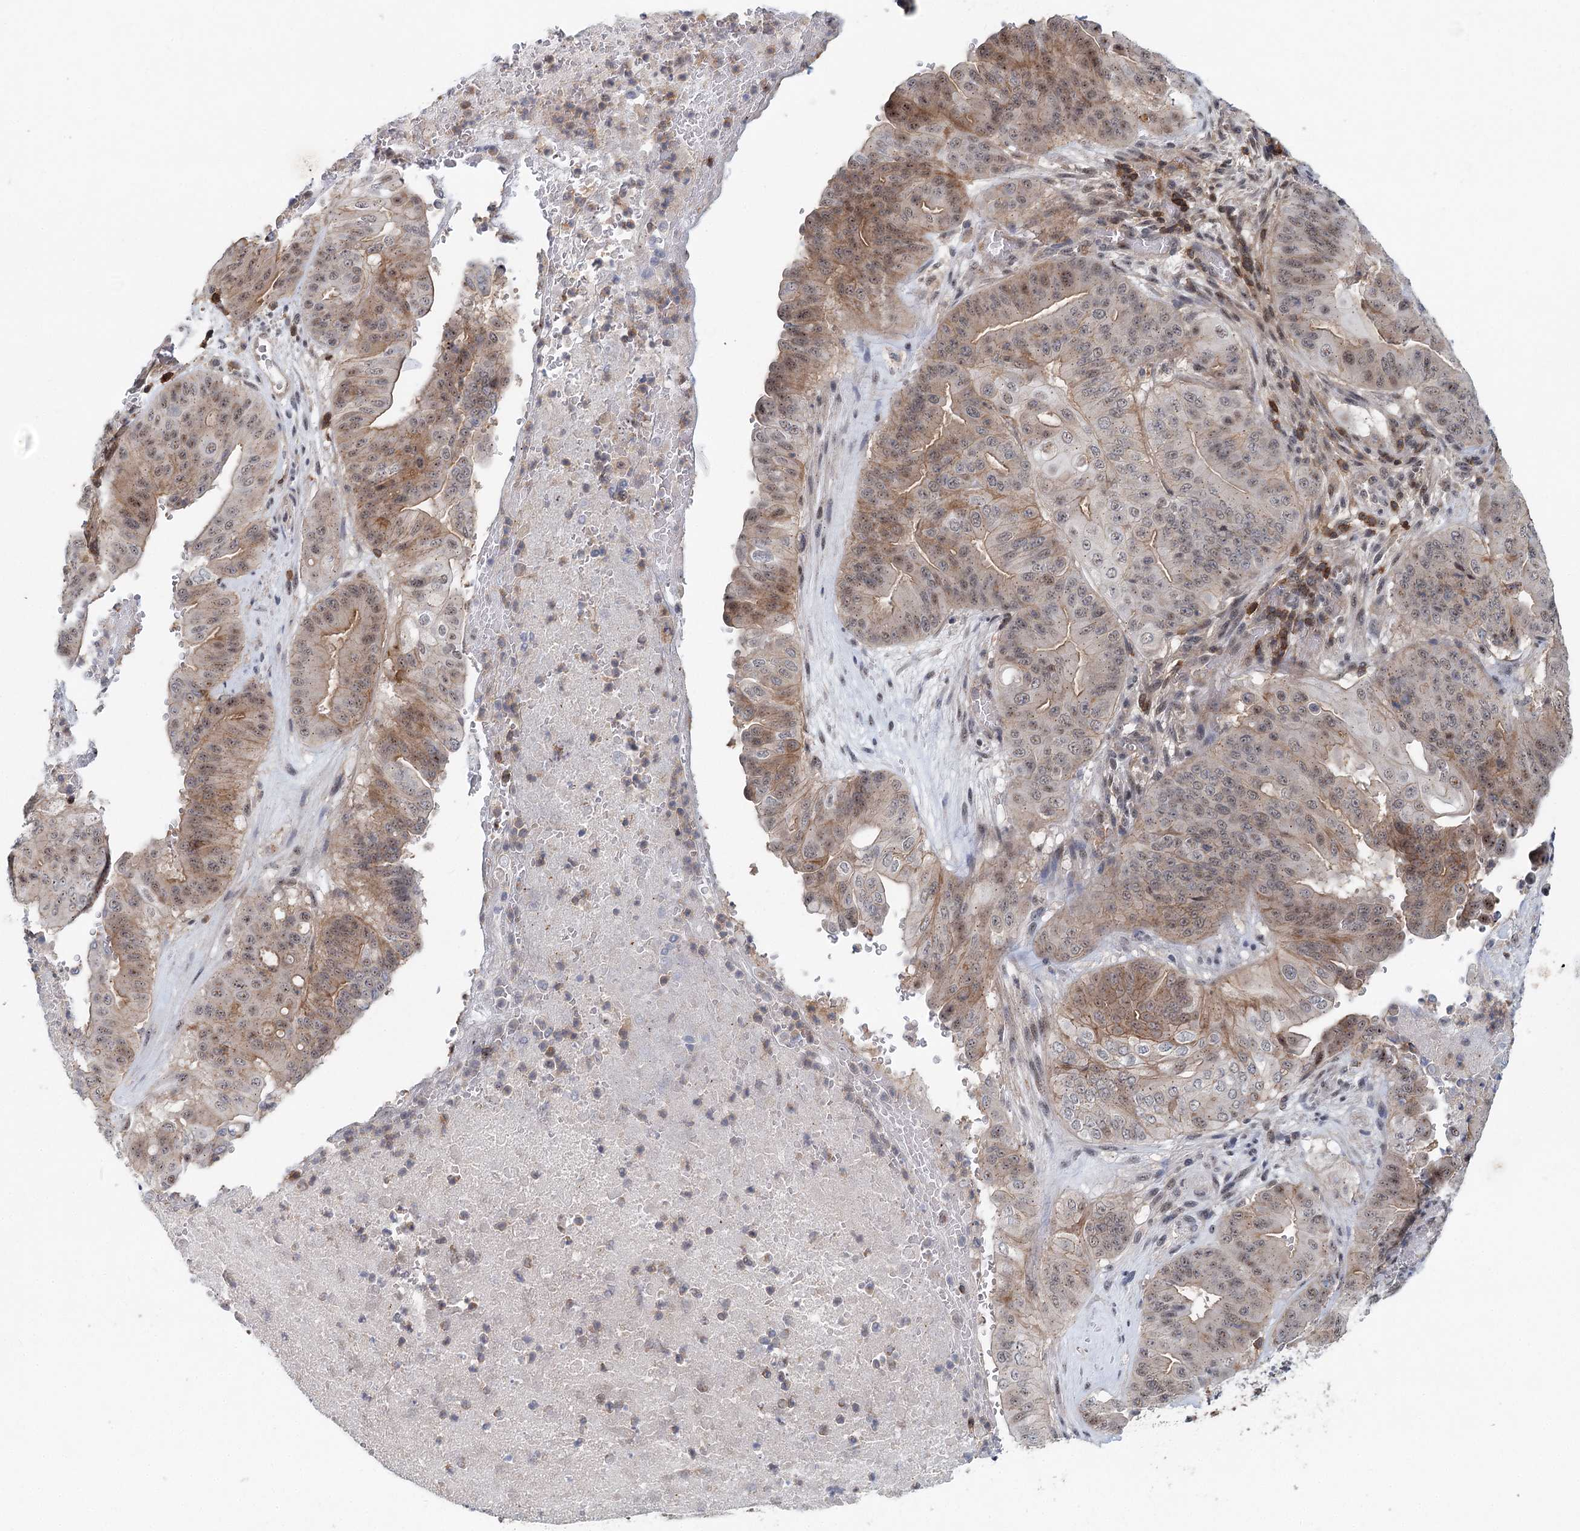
{"staining": {"intensity": "weak", "quantity": ">75%", "location": "cytoplasmic/membranous,nuclear"}, "tissue": "pancreatic cancer", "cell_type": "Tumor cells", "image_type": "cancer", "snomed": [{"axis": "morphology", "description": "Adenocarcinoma, NOS"}, {"axis": "topography", "description": "Pancreas"}], "caption": "IHC staining of adenocarcinoma (pancreatic), which shows low levels of weak cytoplasmic/membranous and nuclear expression in approximately >75% of tumor cells indicating weak cytoplasmic/membranous and nuclear protein positivity. The staining was performed using DAB (3,3'-diaminobenzidine) (brown) for protein detection and nuclei were counterstained in hematoxylin (blue).", "gene": "CDC42SE2", "patient": {"sex": "female", "age": 77}}